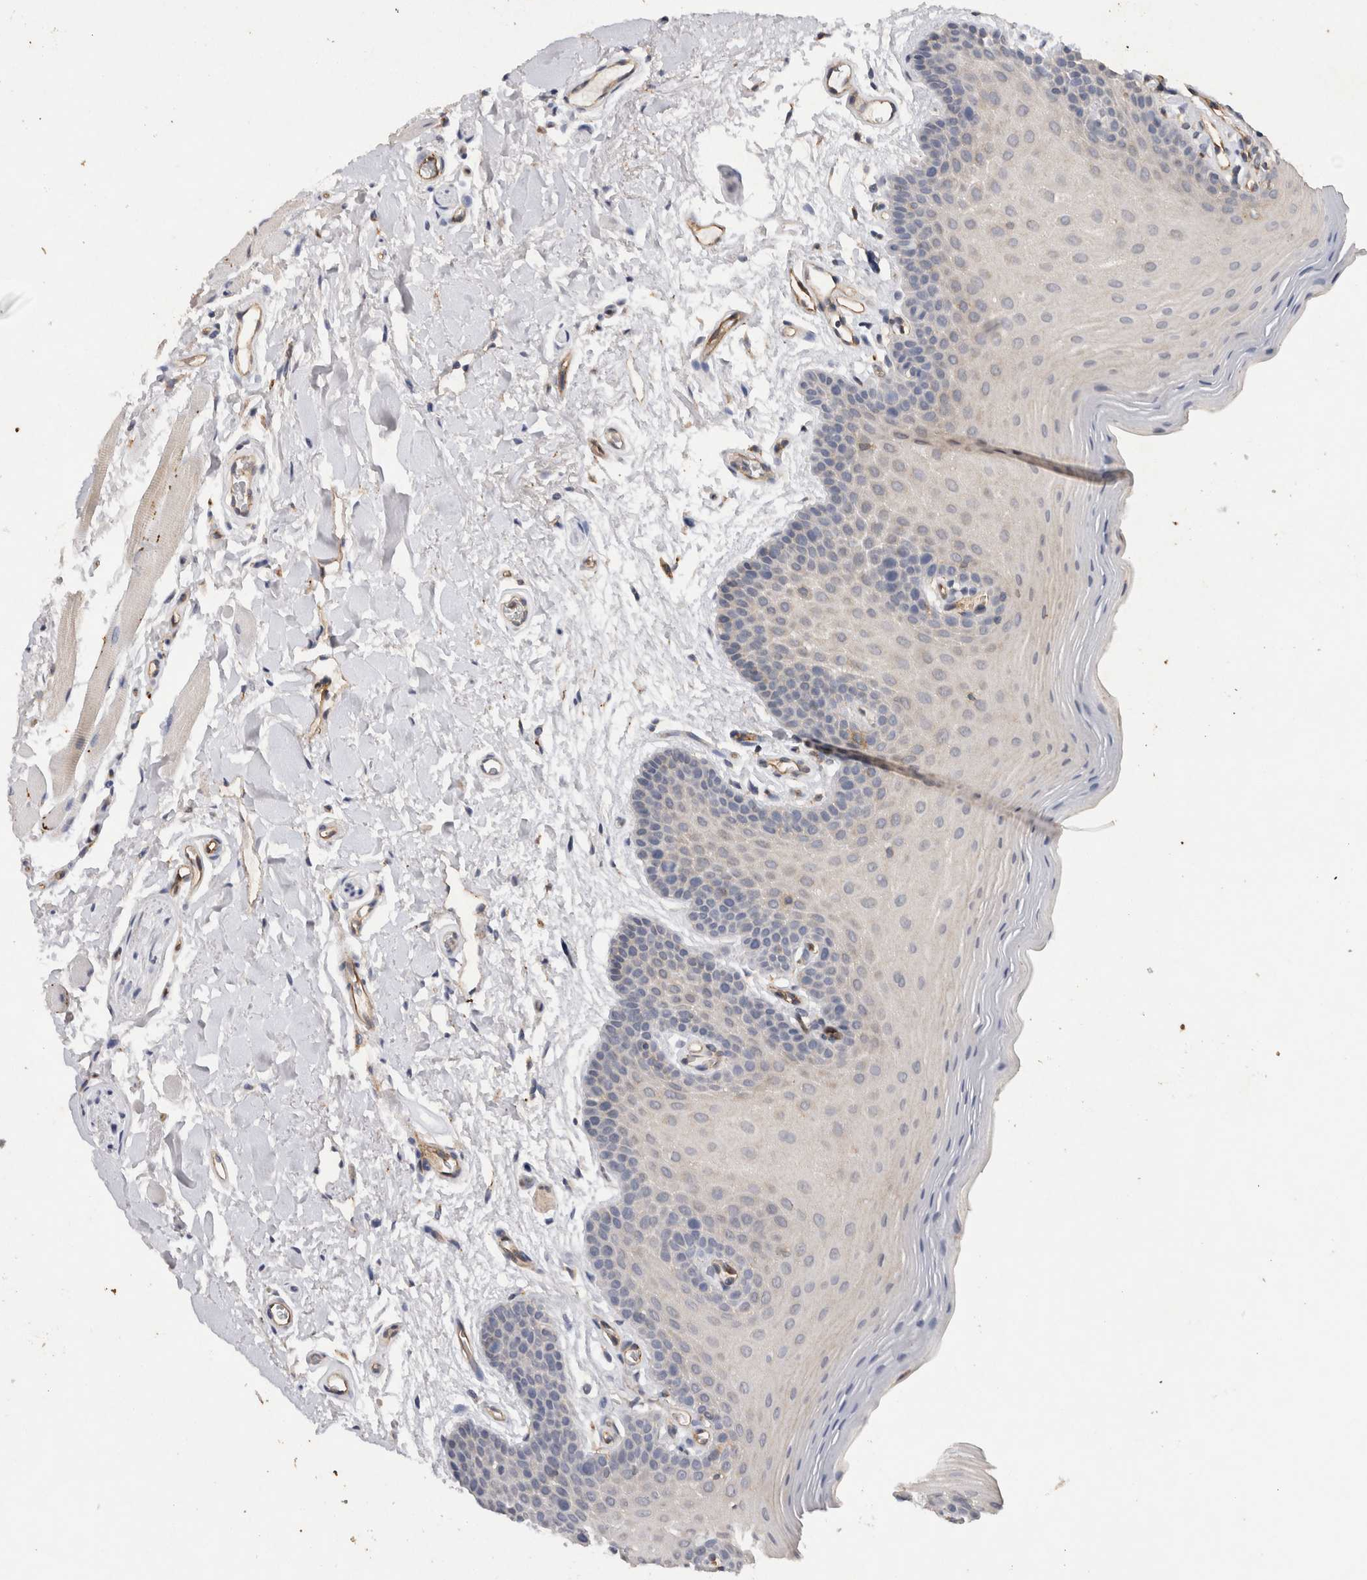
{"staining": {"intensity": "negative", "quantity": "none", "location": "none"}, "tissue": "oral mucosa", "cell_type": "Squamous epithelial cells", "image_type": "normal", "snomed": [{"axis": "morphology", "description": "Normal tissue, NOS"}, {"axis": "topography", "description": "Oral tissue"}], "caption": "High power microscopy histopathology image of an immunohistochemistry micrograph of benign oral mucosa, revealing no significant expression in squamous epithelial cells. Nuclei are stained in blue.", "gene": "RASSF3", "patient": {"sex": "male", "age": 62}}